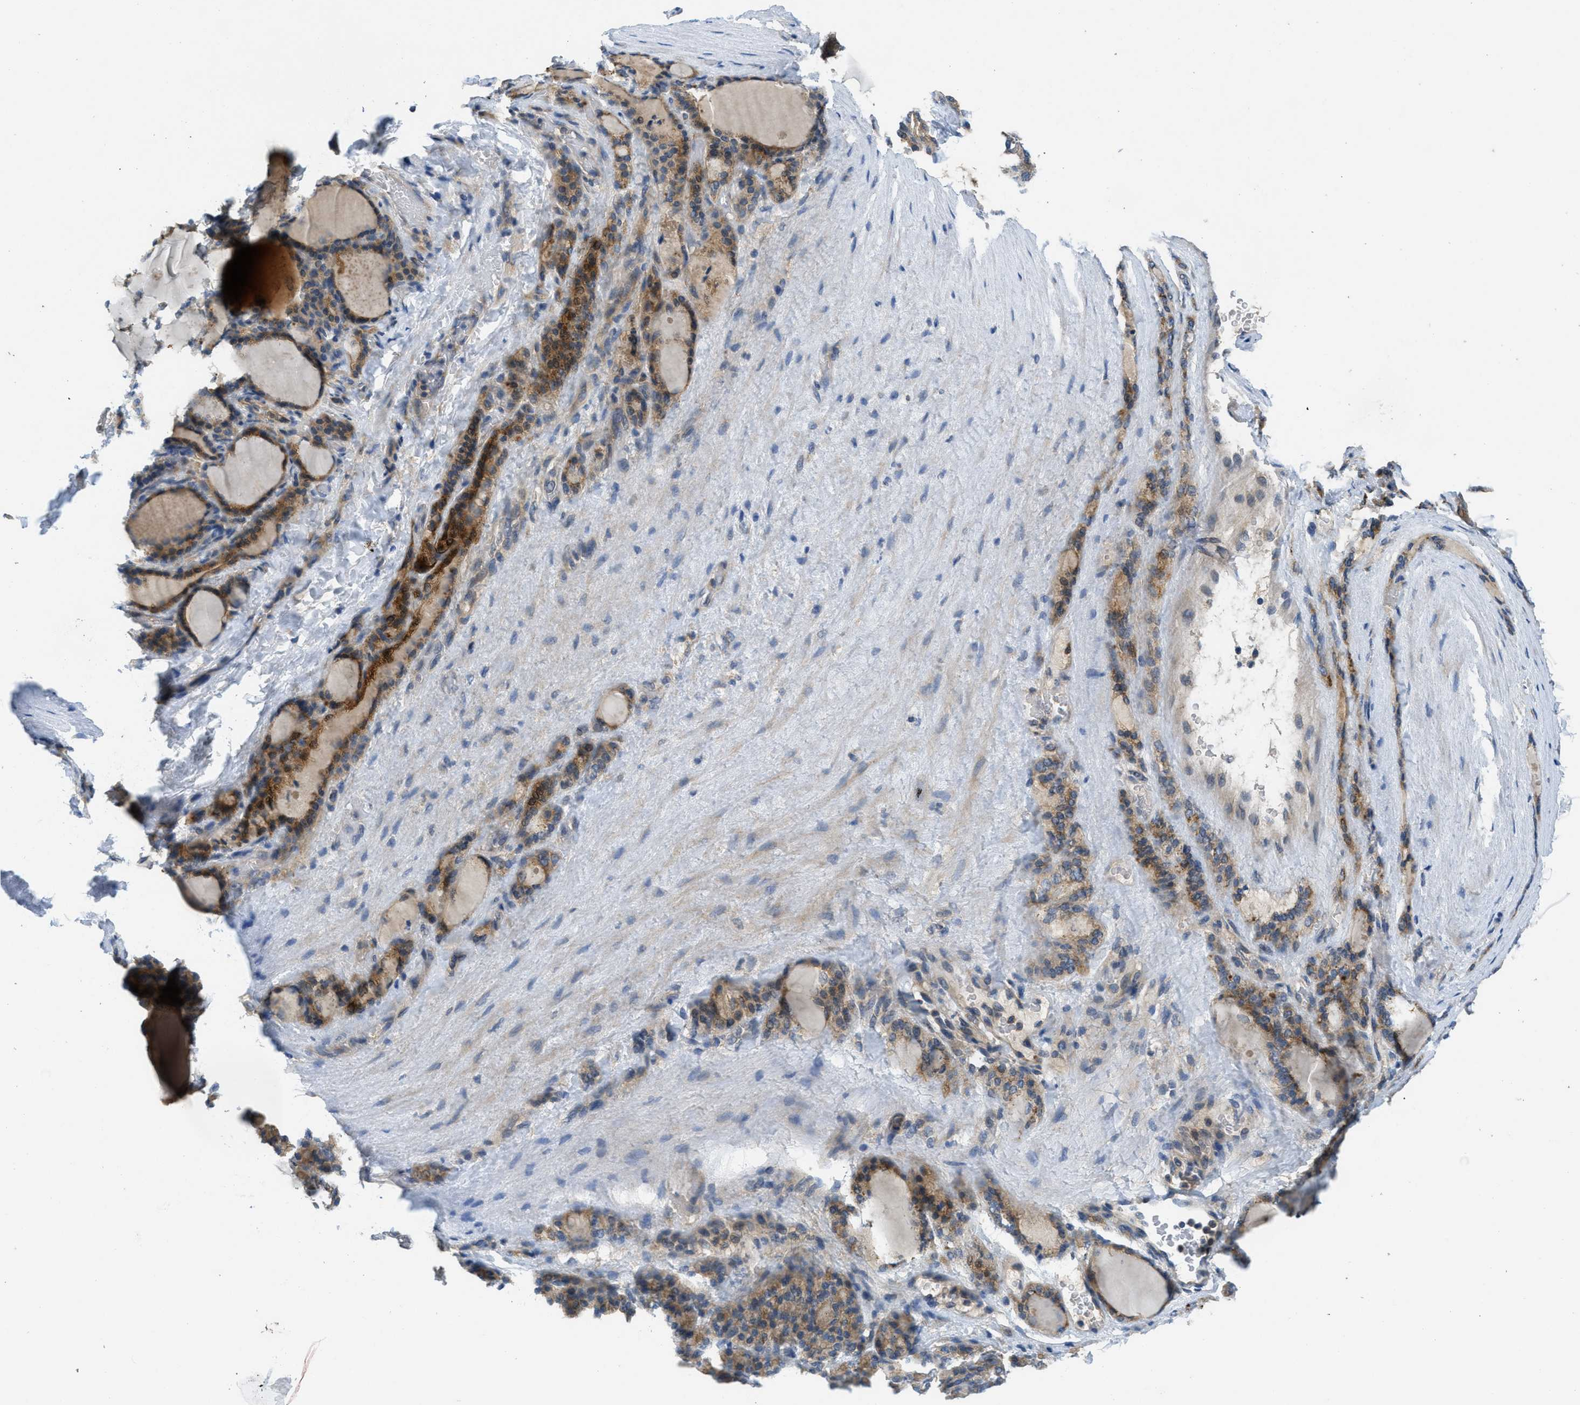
{"staining": {"intensity": "moderate", "quantity": ">75%", "location": "cytoplasmic/membranous"}, "tissue": "thyroid gland", "cell_type": "Glandular cells", "image_type": "normal", "snomed": [{"axis": "morphology", "description": "Normal tissue, NOS"}, {"axis": "topography", "description": "Thyroid gland"}], "caption": "IHC (DAB (3,3'-diaminobenzidine)) staining of unremarkable human thyroid gland reveals moderate cytoplasmic/membranous protein positivity in about >75% of glandular cells.", "gene": "RIPK2", "patient": {"sex": "female", "age": 28}}